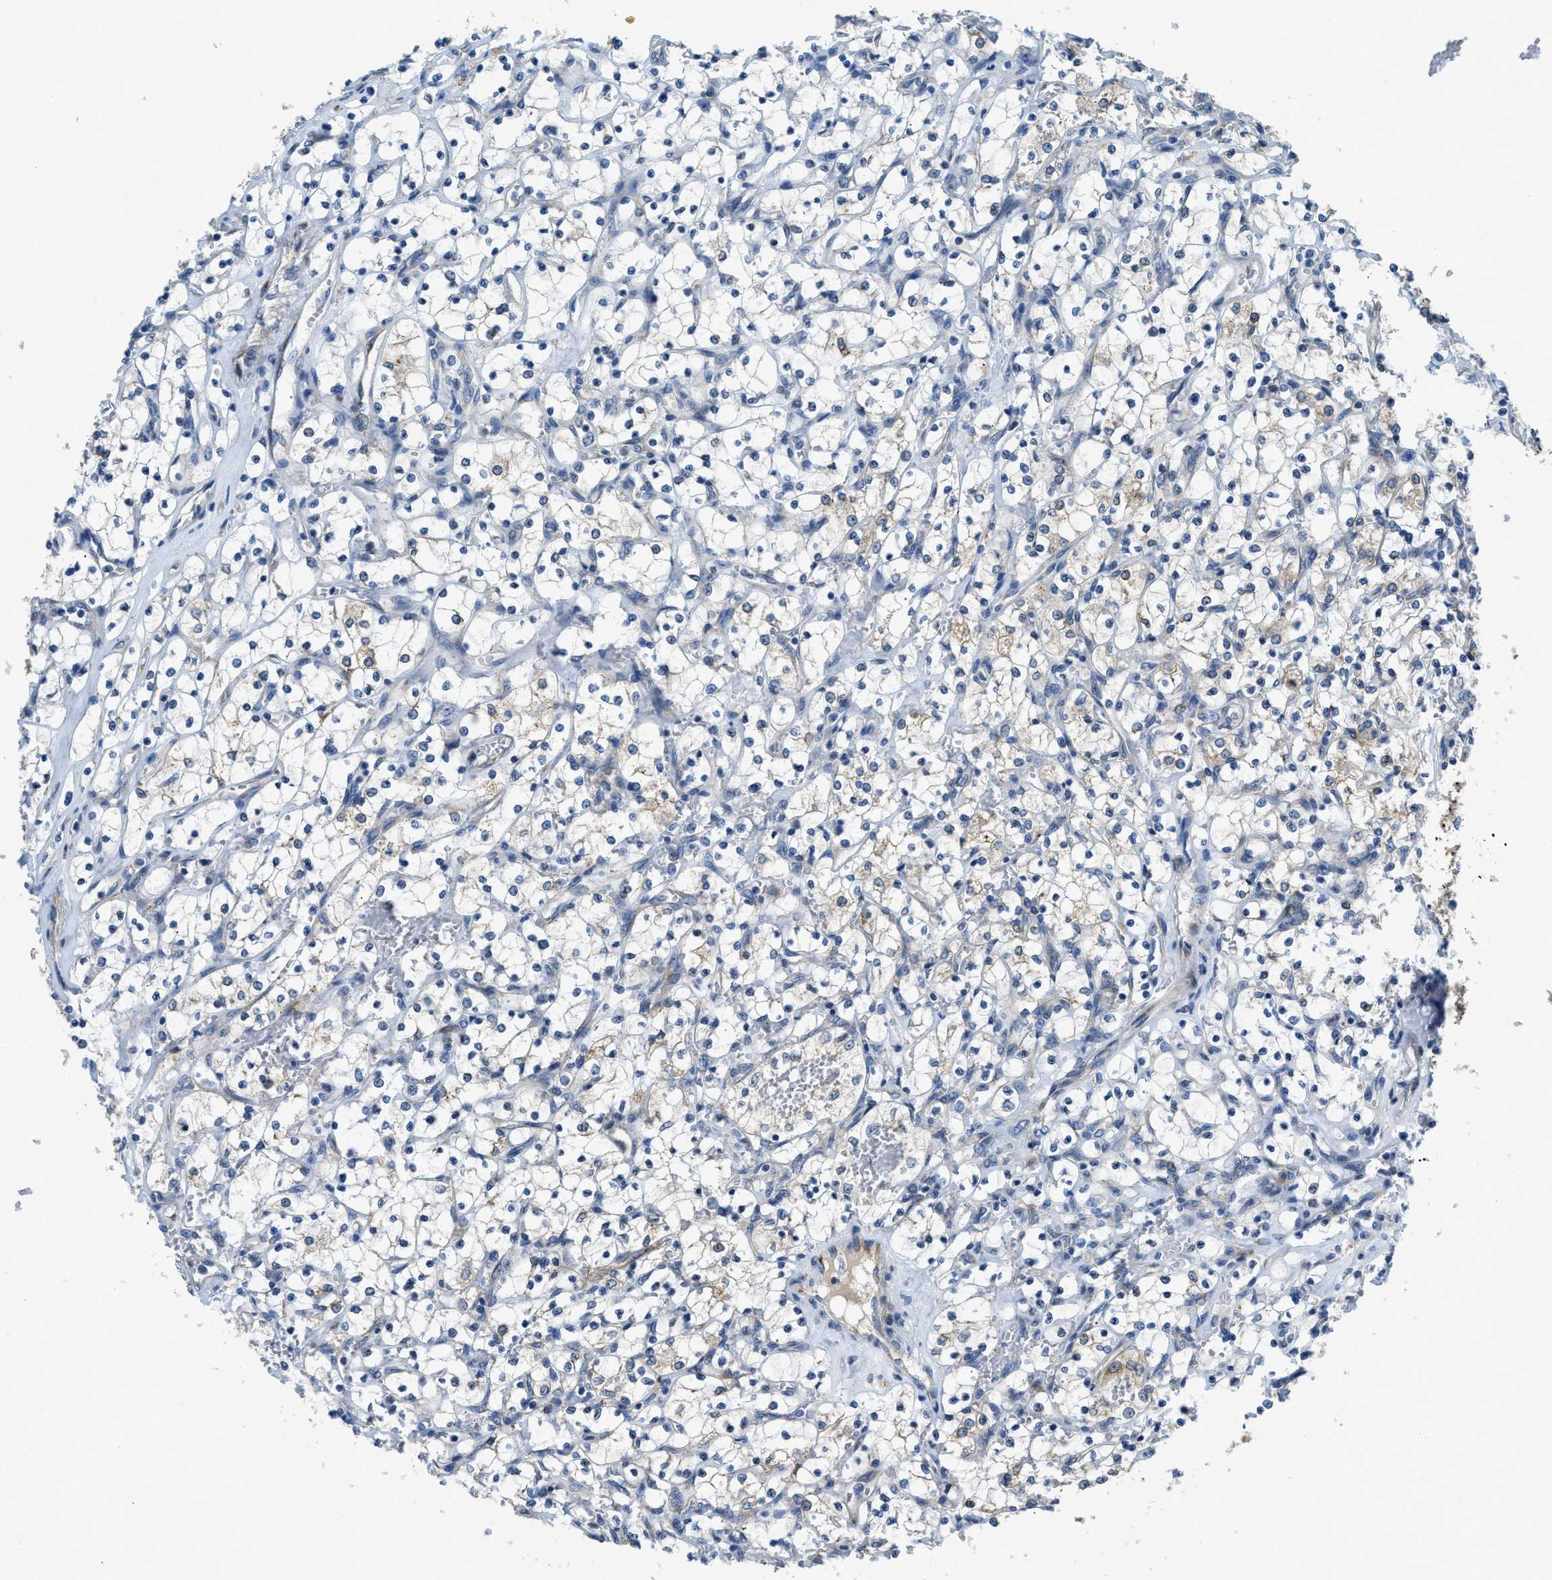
{"staining": {"intensity": "weak", "quantity": "<25%", "location": "cytoplasmic/membranous"}, "tissue": "renal cancer", "cell_type": "Tumor cells", "image_type": "cancer", "snomed": [{"axis": "morphology", "description": "Adenocarcinoma, NOS"}, {"axis": "topography", "description": "Kidney"}], "caption": "Micrograph shows no significant protein expression in tumor cells of renal cancer.", "gene": "GGCX", "patient": {"sex": "female", "age": 69}}